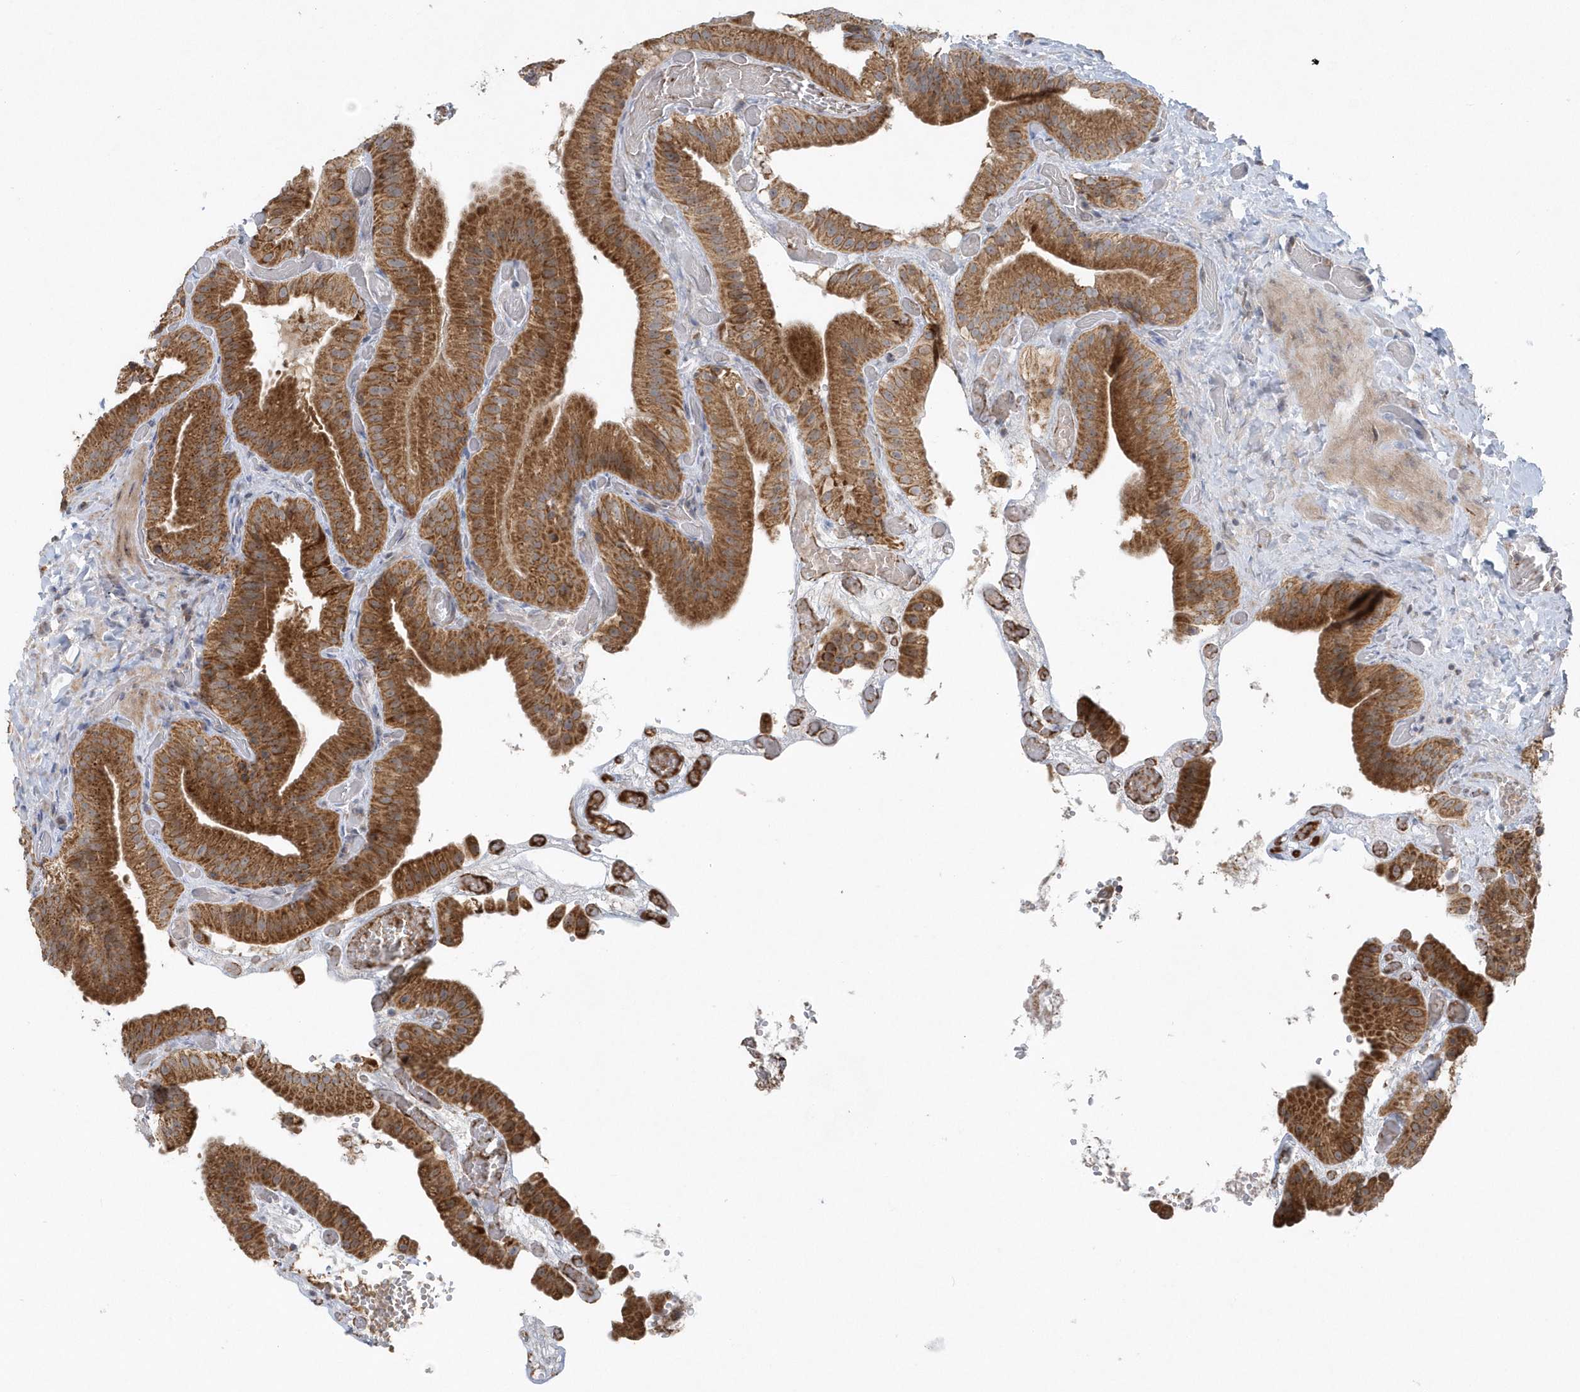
{"staining": {"intensity": "strong", "quantity": ">75%", "location": "cytoplasmic/membranous"}, "tissue": "gallbladder", "cell_type": "Glandular cells", "image_type": "normal", "snomed": [{"axis": "morphology", "description": "Normal tissue, NOS"}, {"axis": "topography", "description": "Gallbladder"}], "caption": "This histopathology image displays IHC staining of benign gallbladder, with high strong cytoplasmic/membranous staining in approximately >75% of glandular cells.", "gene": "PPP1R7", "patient": {"sex": "female", "age": 64}}